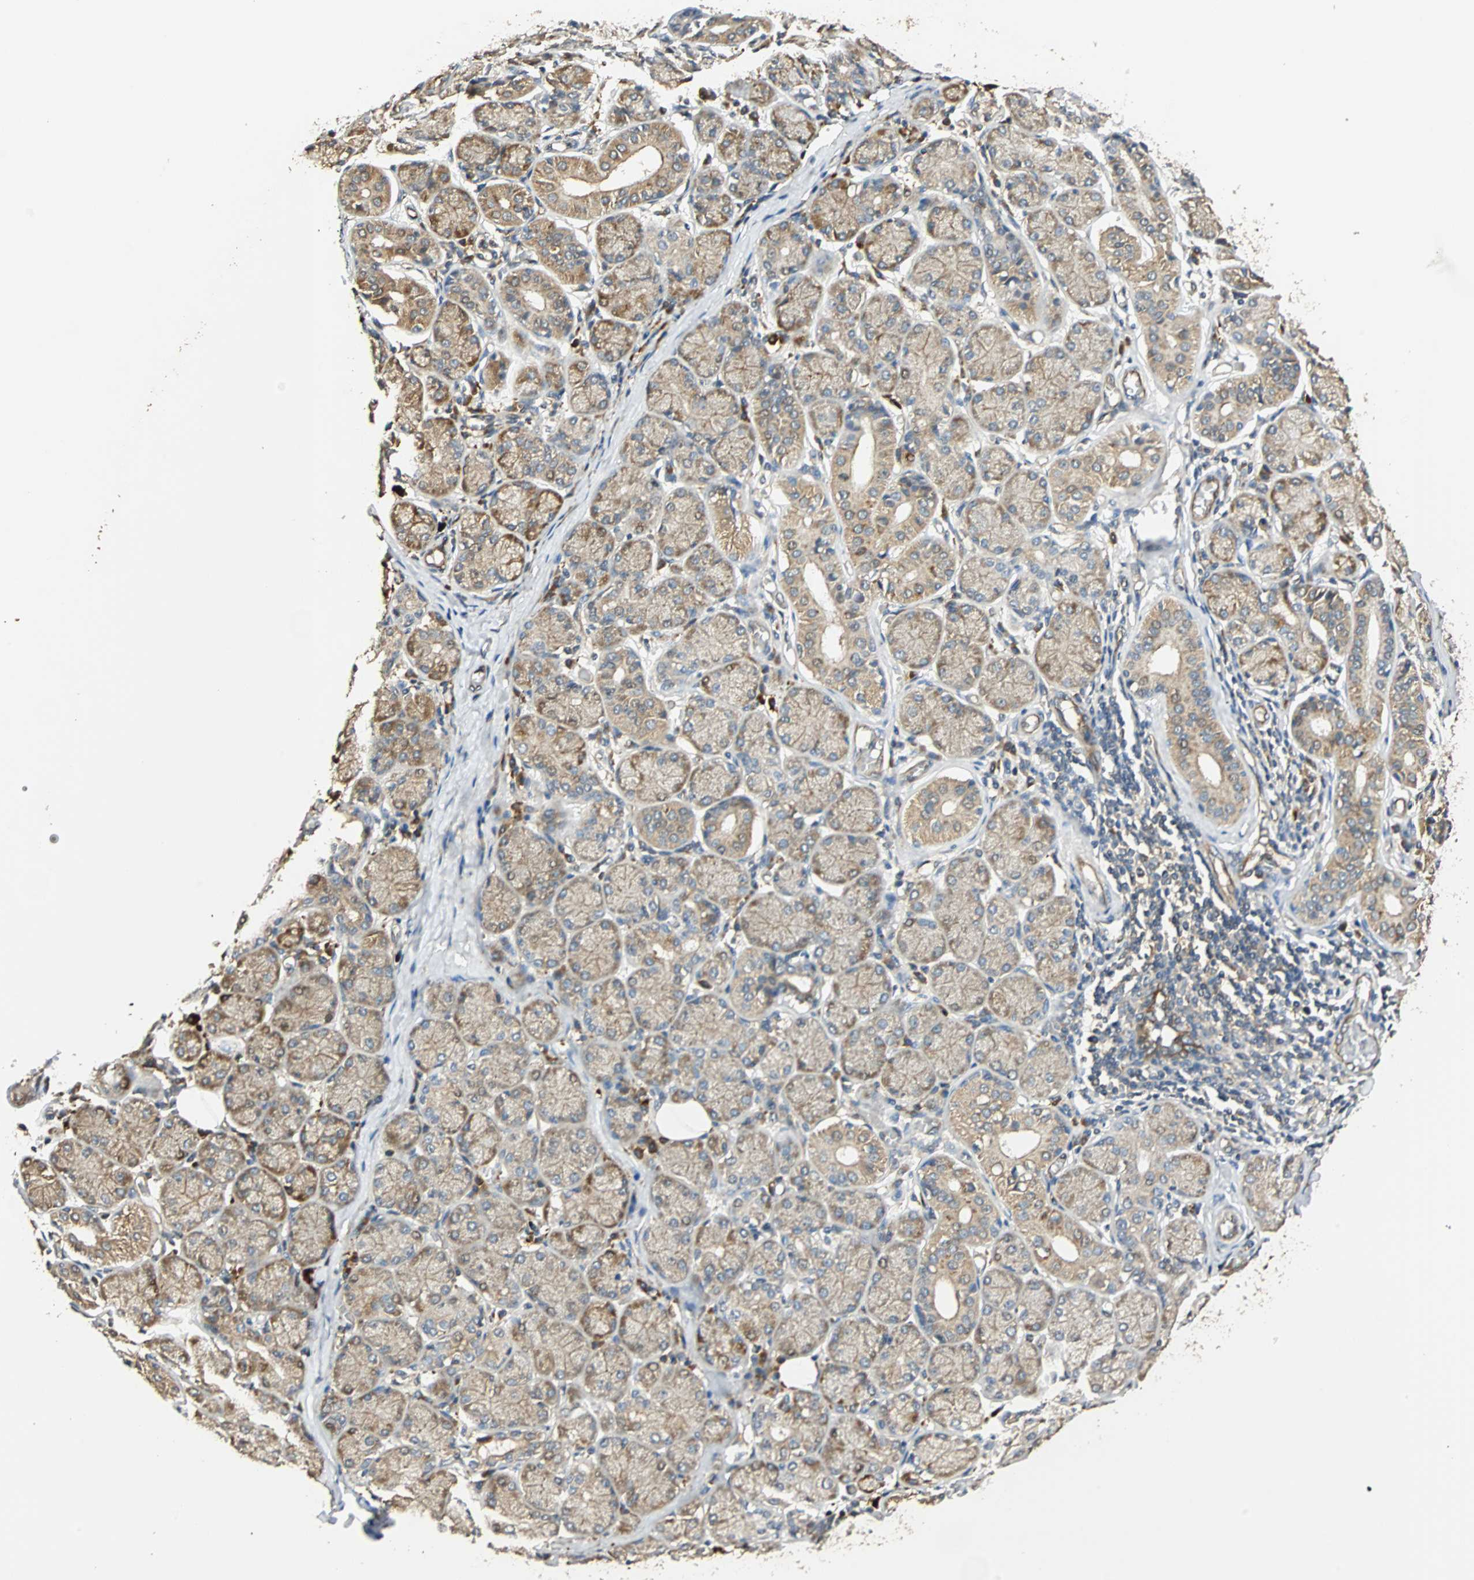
{"staining": {"intensity": "weak", "quantity": ">75%", "location": "cytoplasmic/membranous"}, "tissue": "salivary gland", "cell_type": "Glandular cells", "image_type": "normal", "snomed": [{"axis": "morphology", "description": "Normal tissue, NOS"}, {"axis": "topography", "description": "Salivary gland"}], "caption": "The histopathology image exhibits staining of normal salivary gland, revealing weak cytoplasmic/membranous protein staining (brown color) within glandular cells.", "gene": "GALK1", "patient": {"sex": "female", "age": 24}}